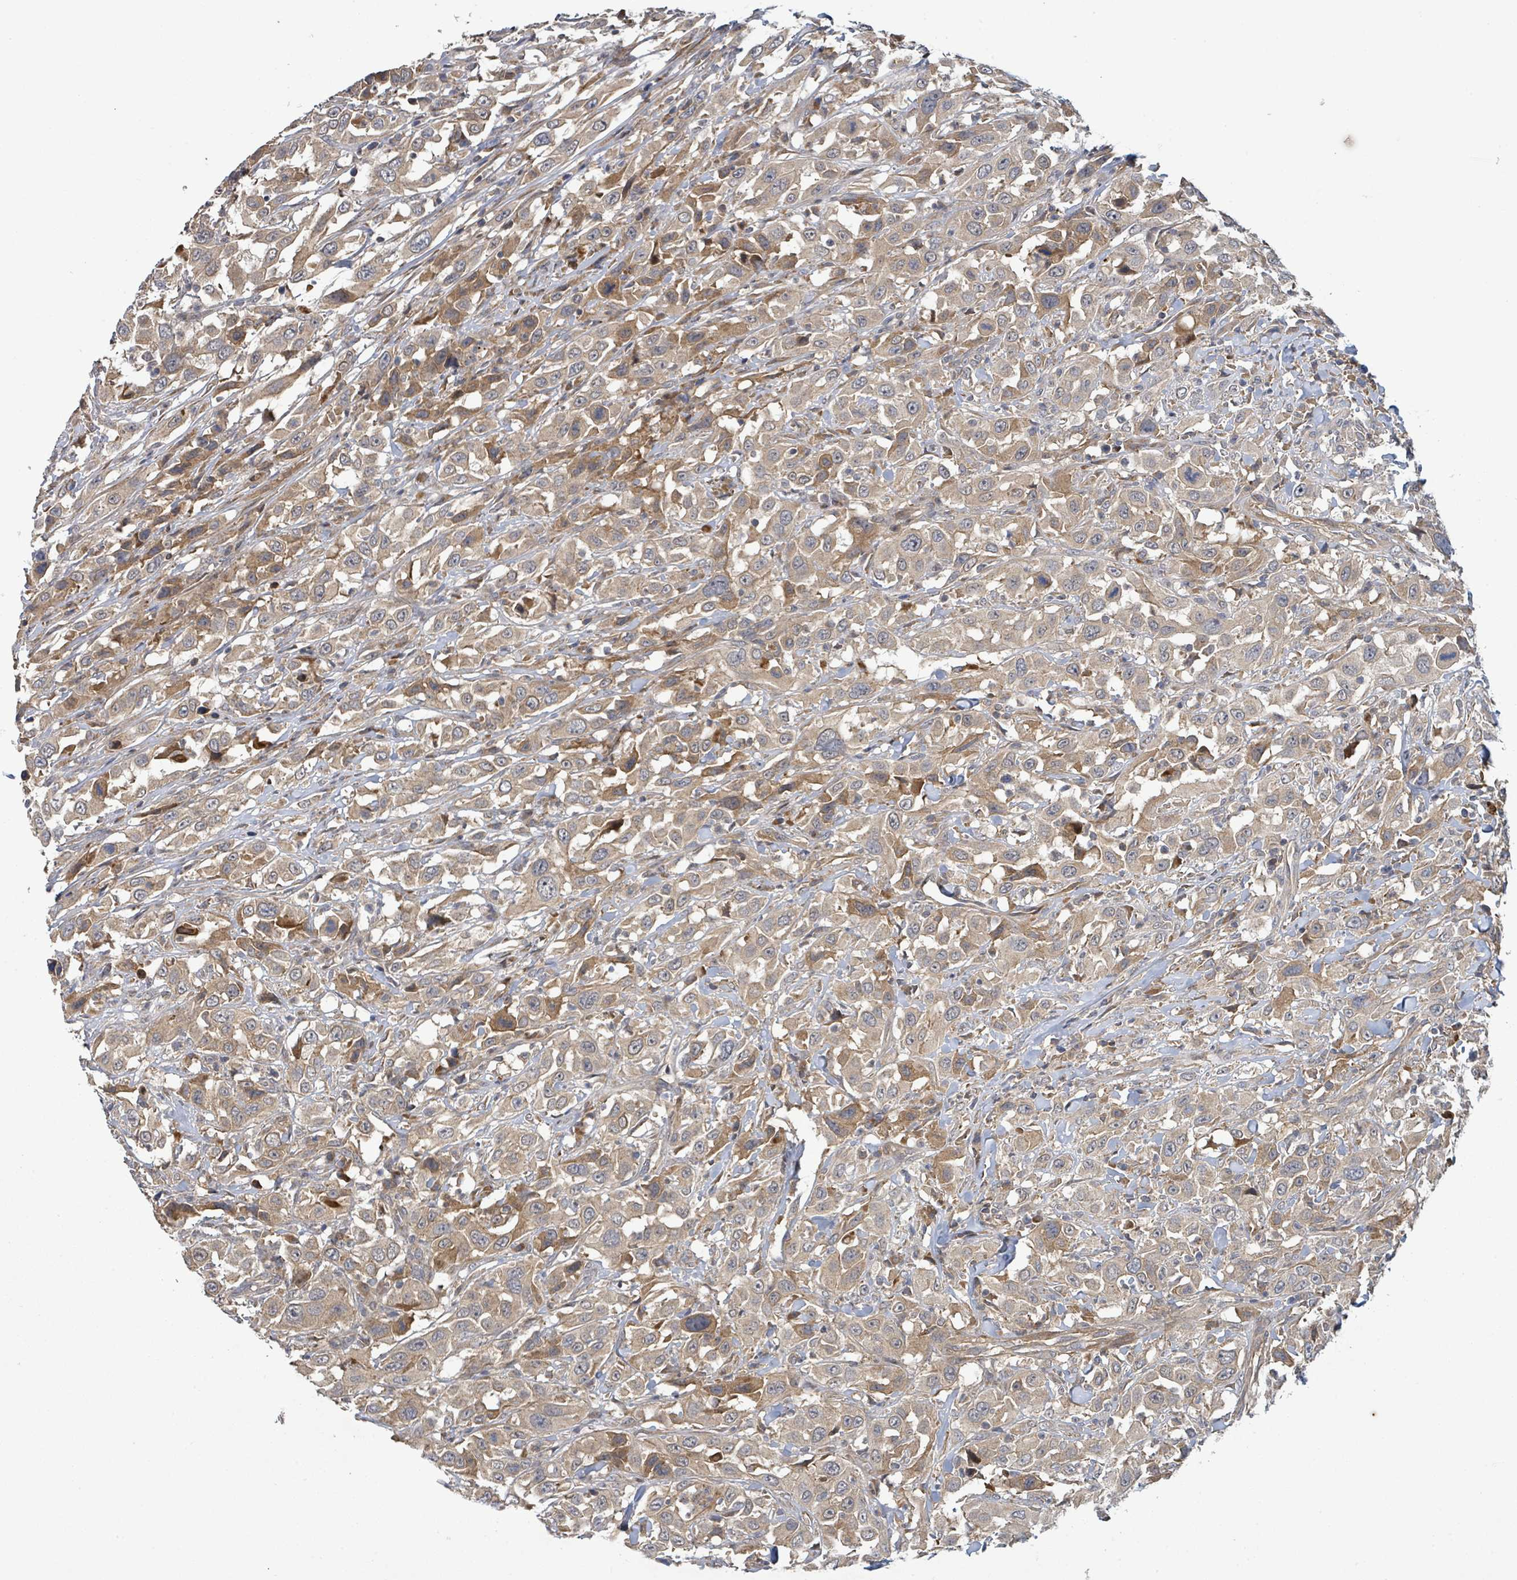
{"staining": {"intensity": "weak", "quantity": ">75%", "location": "cytoplasmic/membranous"}, "tissue": "urothelial cancer", "cell_type": "Tumor cells", "image_type": "cancer", "snomed": [{"axis": "morphology", "description": "Urothelial carcinoma, High grade"}, {"axis": "topography", "description": "Urinary bladder"}], "caption": "Immunohistochemical staining of human high-grade urothelial carcinoma shows low levels of weak cytoplasmic/membranous positivity in approximately >75% of tumor cells.", "gene": "STARD4", "patient": {"sex": "male", "age": 61}}